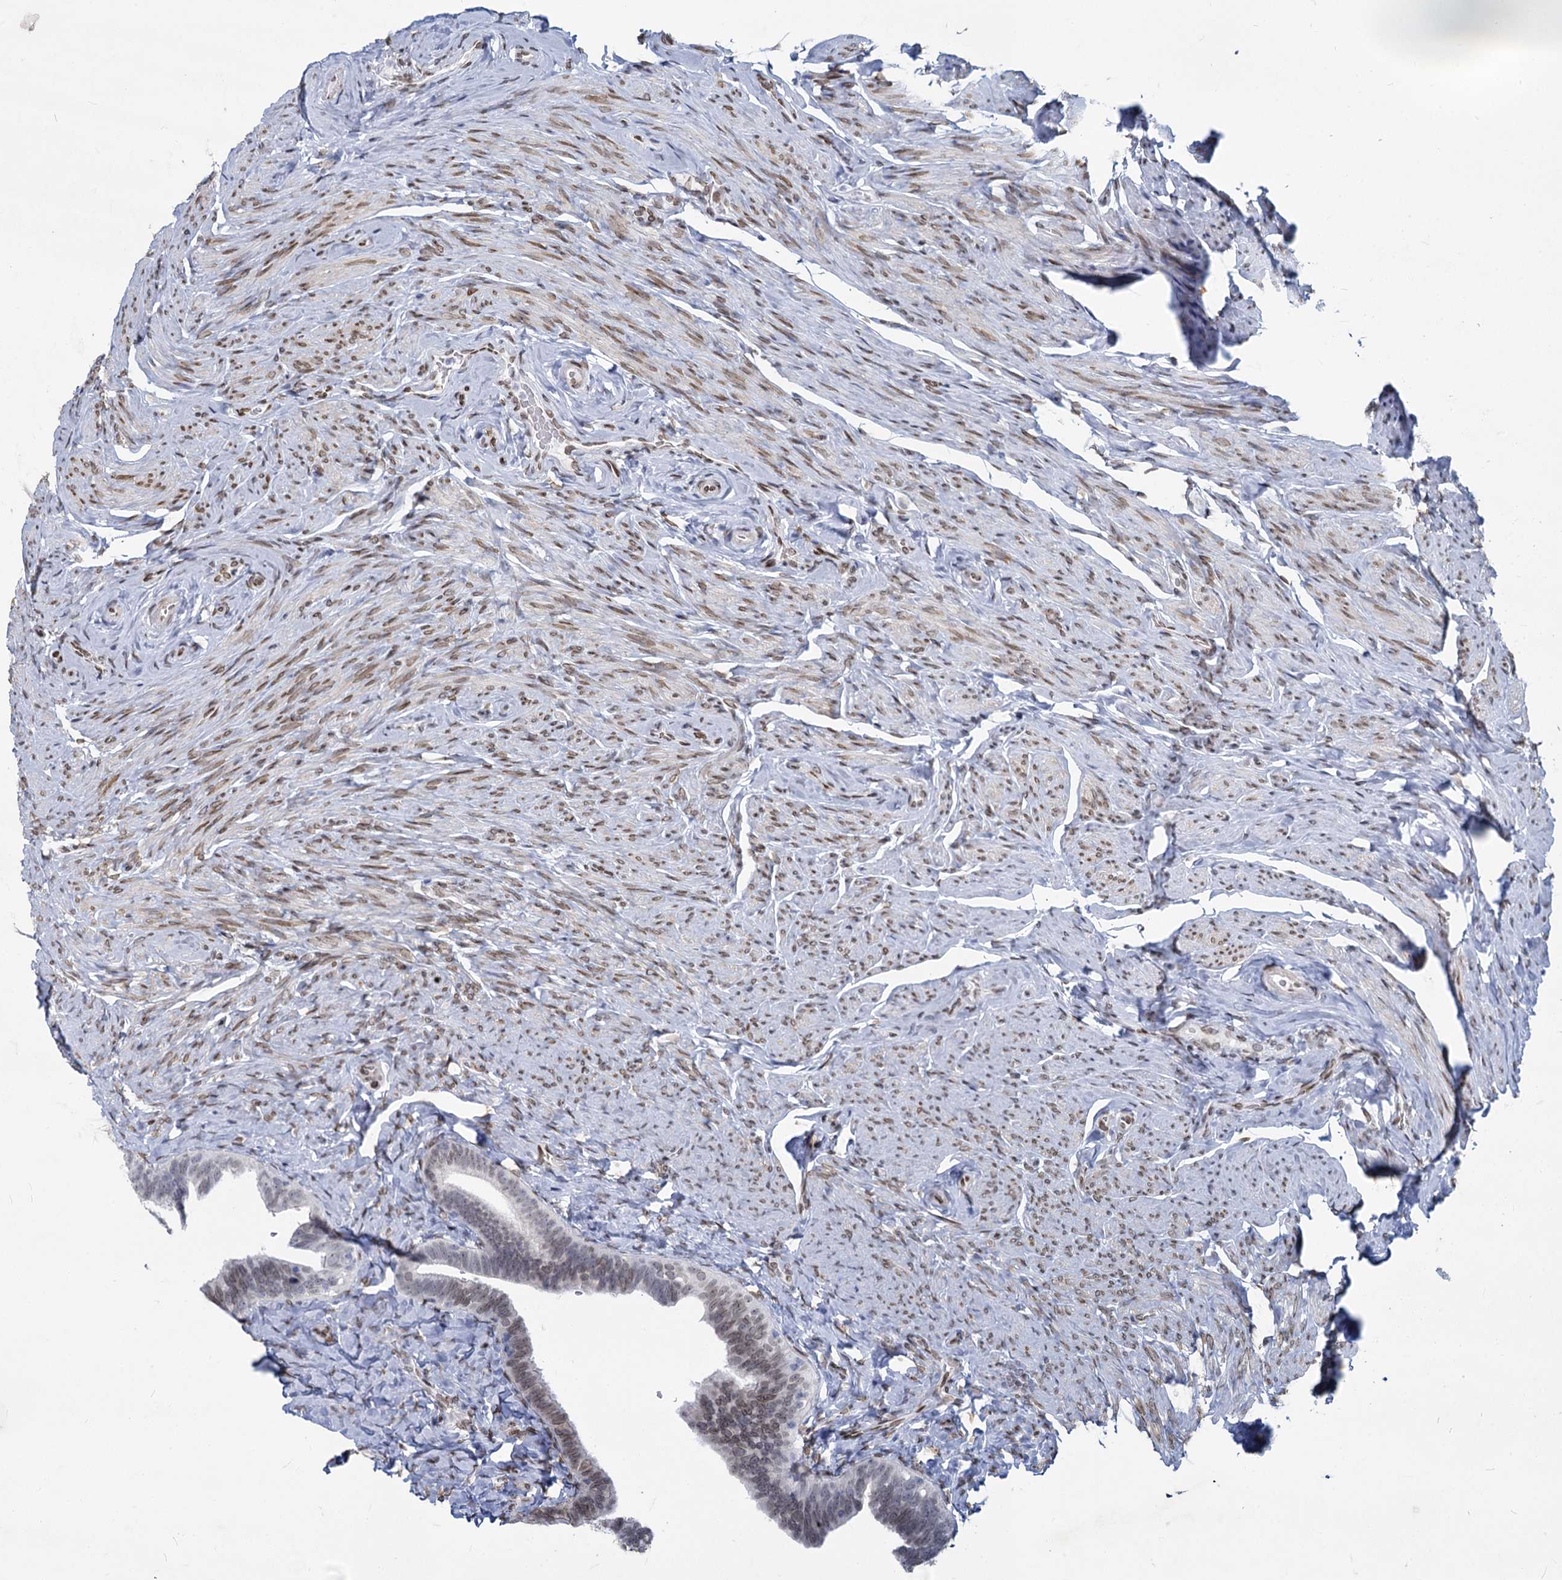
{"staining": {"intensity": "moderate", "quantity": ">75%", "location": "nuclear"}, "tissue": "fallopian tube", "cell_type": "Glandular cells", "image_type": "normal", "snomed": [{"axis": "morphology", "description": "Normal tissue, NOS"}, {"axis": "topography", "description": "Fallopian tube"}], "caption": "Immunohistochemistry image of benign fallopian tube: fallopian tube stained using immunohistochemistry (IHC) reveals medium levels of moderate protein expression localized specifically in the nuclear of glandular cells, appearing as a nuclear brown color.", "gene": "PRSS35", "patient": {"sex": "female", "age": 39}}